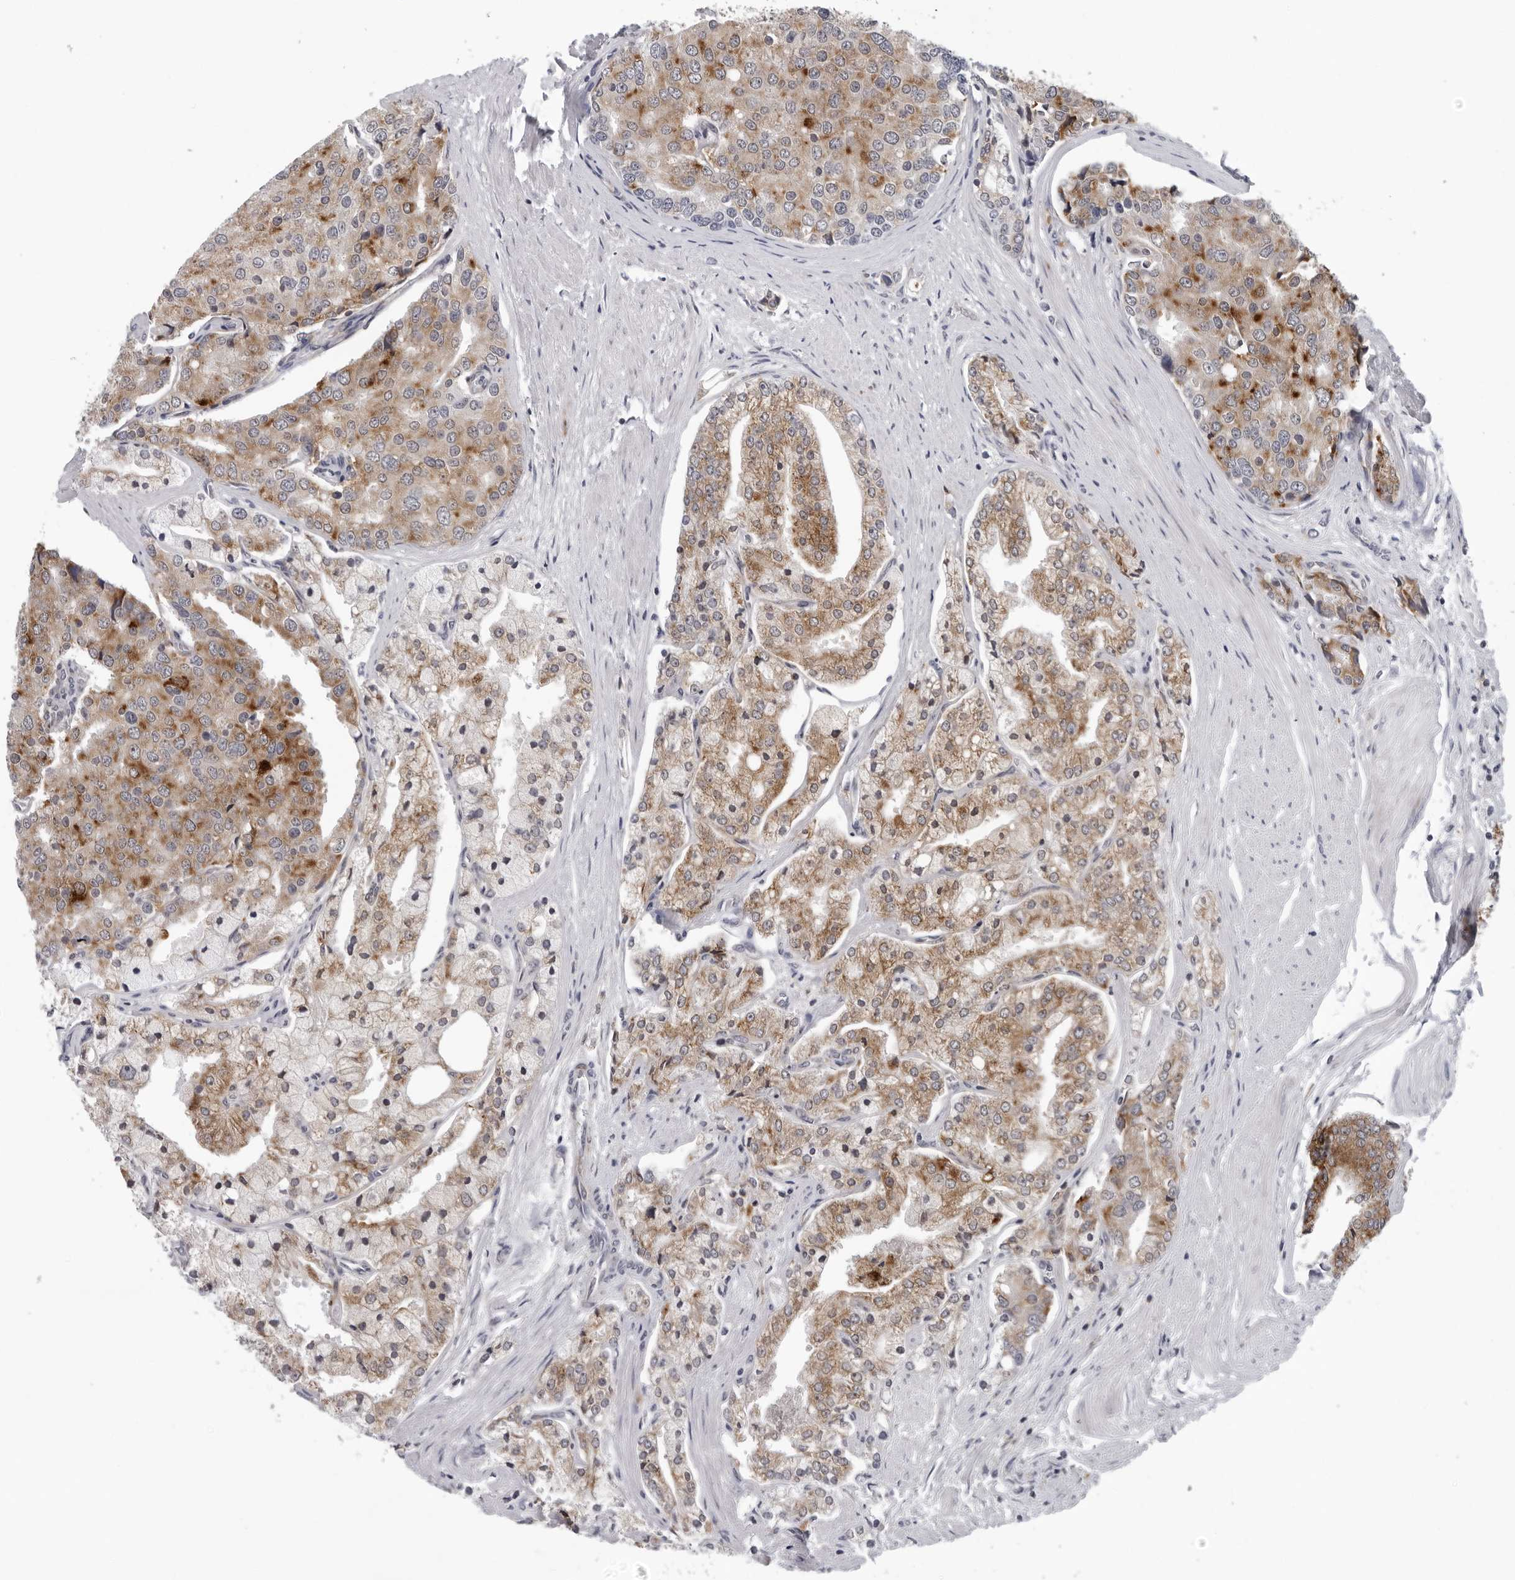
{"staining": {"intensity": "moderate", "quantity": ">75%", "location": "cytoplasmic/membranous"}, "tissue": "prostate cancer", "cell_type": "Tumor cells", "image_type": "cancer", "snomed": [{"axis": "morphology", "description": "Adenocarcinoma, High grade"}, {"axis": "topography", "description": "Prostate"}], "caption": "DAB (3,3'-diaminobenzidine) immunohistochemical staining of human prostate cancer (adenocarcinoma (high-grade)) exhibits moderate cytoplasmic/membranous protein staining in approximately >75% of tumor cells.", "gene": "CPT2", "patient": {"sex": "male", "age": 50}}